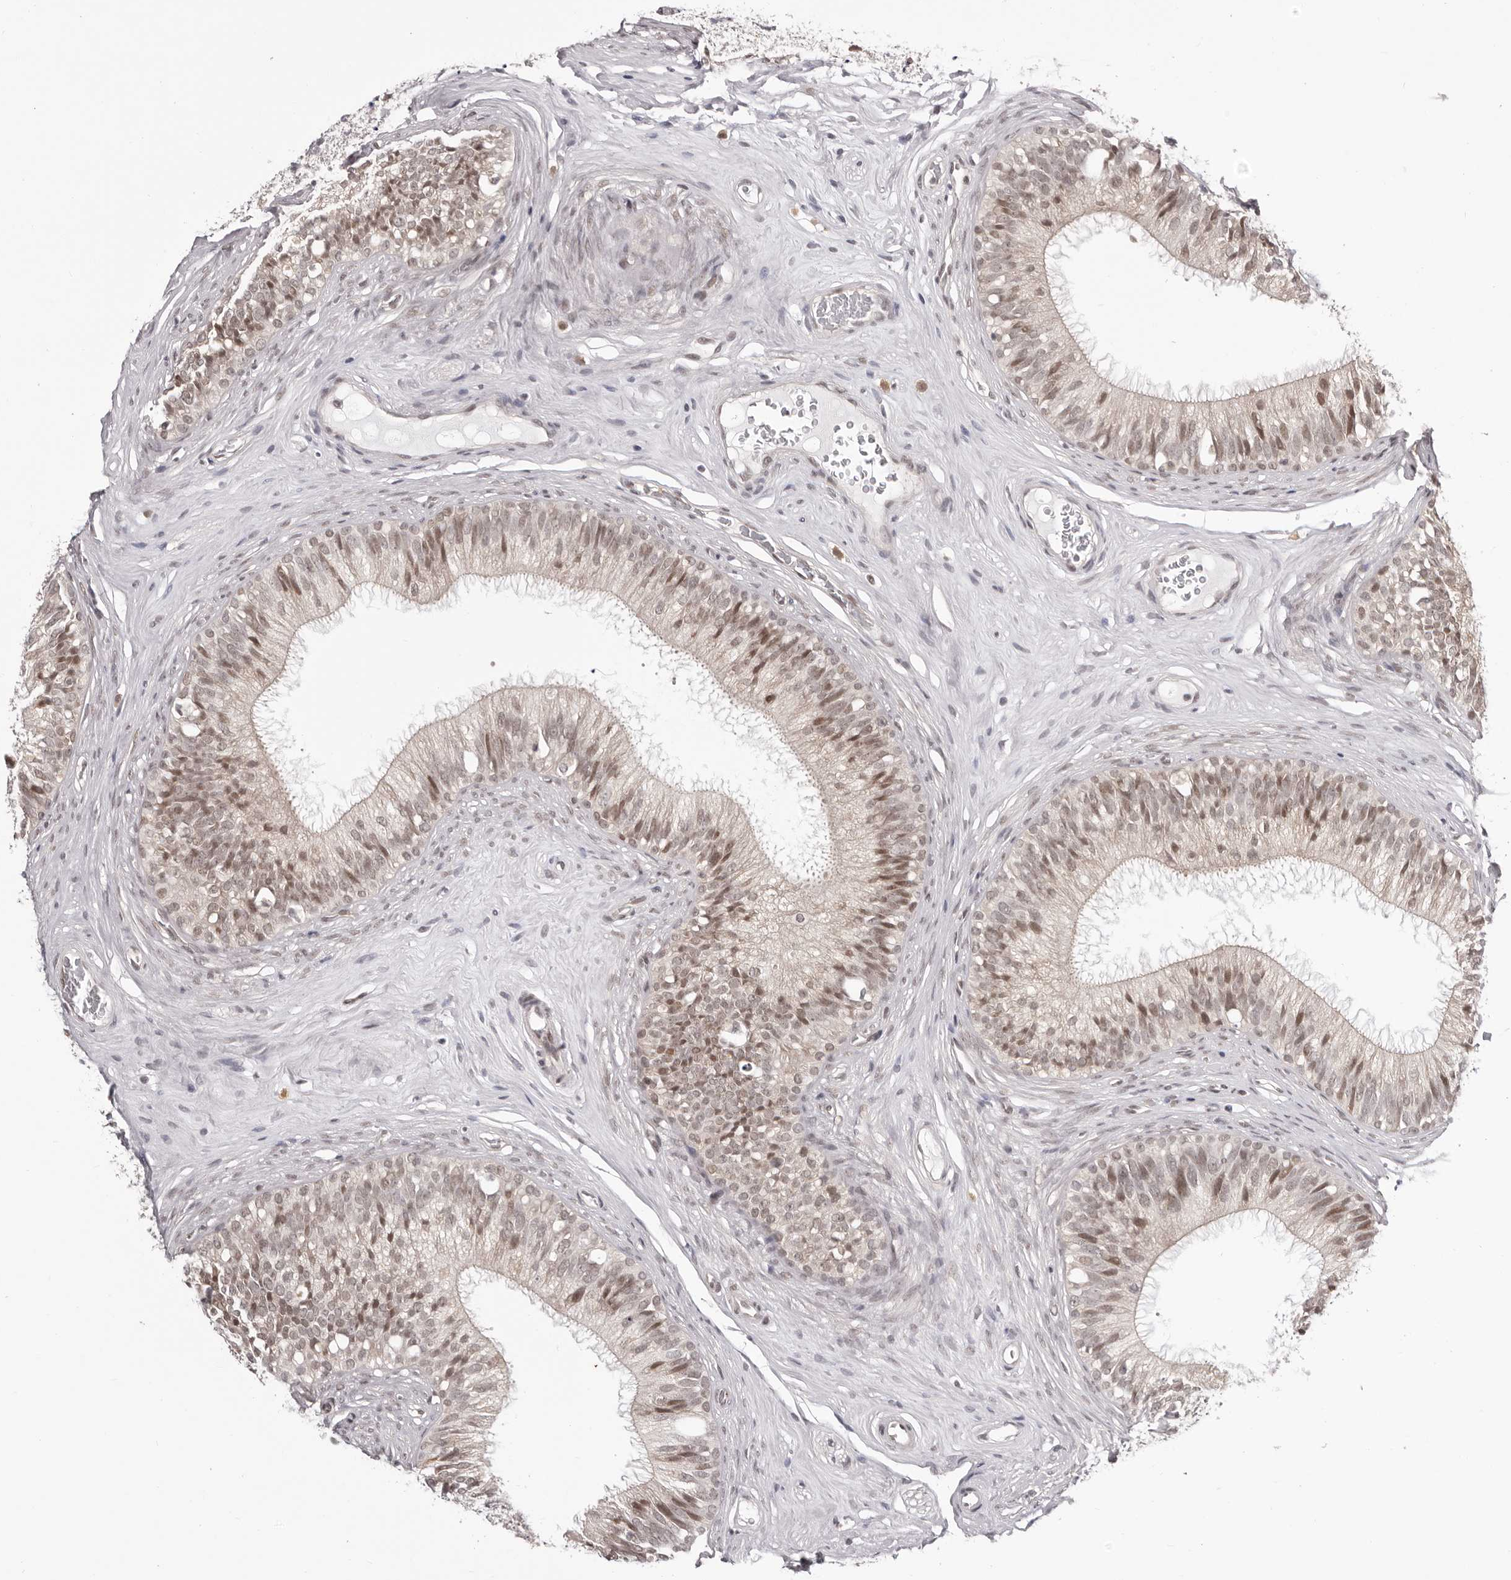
{"staining": {"intensity": "moderate", "quantity": "<25%", "location": "cytoplasmic/membranous,nuclear"}, "tissue": "epididymis", "cell_type": "Glandular cells", "image_type": "normal", "snomed": [{"axis": "morphology", "description": "Normal tissue, NOS"}, {"axis": "topography", "description": "Epididymis"}], "caption": "Immunohistochemical staining of unremarkable epididymis reveals low levels of moderate cytoplasmic/membranous,nuclear expression in about <25% of glandular cells. The staining was performed using DAB to visualize the protein expression in brown, while the nuclei were stained in blue with hematoxylin (Magnification: 20x).", "gene": "RNF2", "patient": {"sex": "male", "age": 29}}